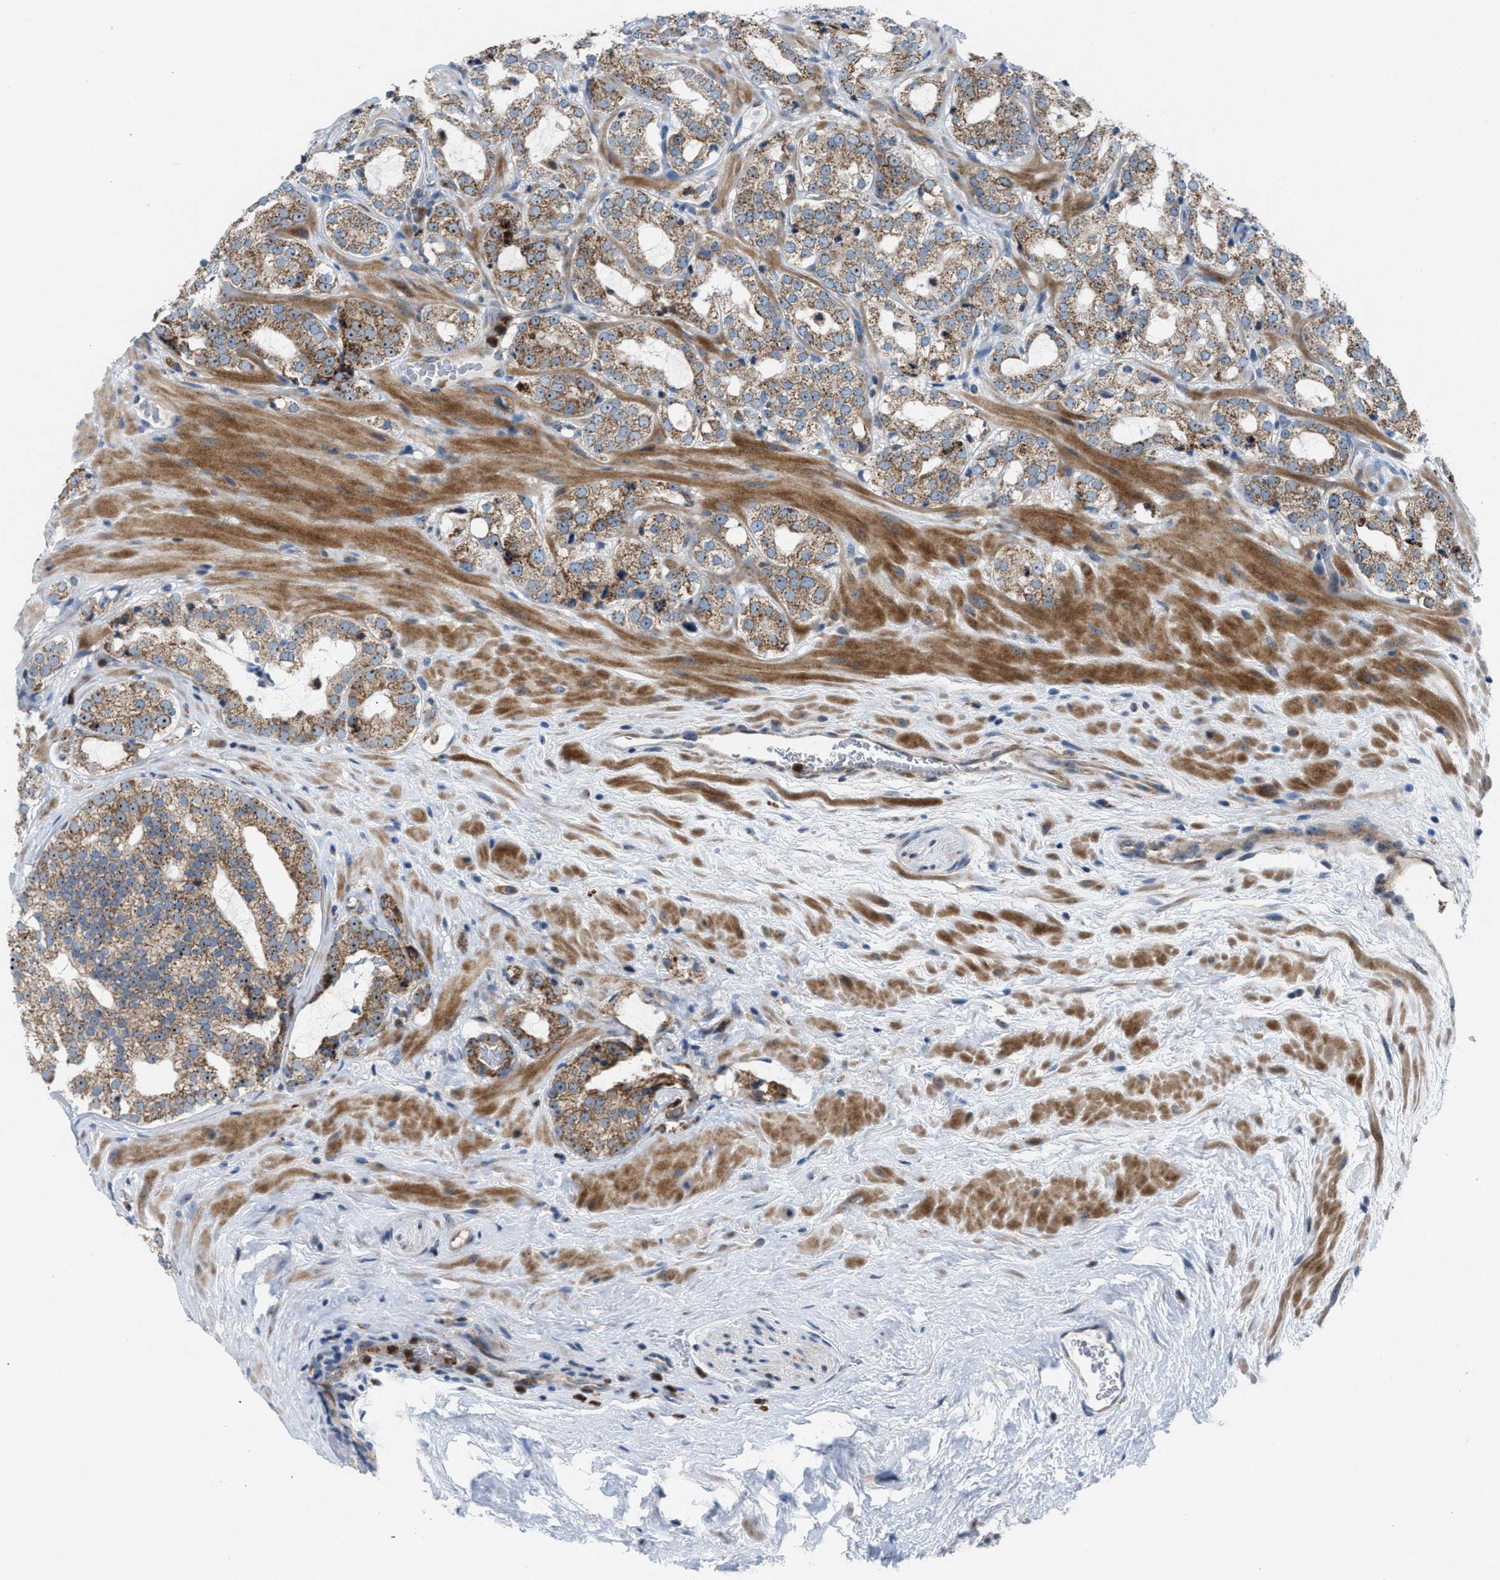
{"staining": {"intensity": "moderate", "quantity": ">75%", "location": "cytoplasmic/membranous,nuclear"}, "tissue": "prostate cancer", "cell_type": "Tumor cells", "image_type": "cancer", "snomed": [{"axis": "morphology", "description": "Adenocarcinoma, High grade"}, {"axis": "topography", "description": "Prostate"}], "caption": "Brown immunohistochemical staining in prostate adenocarcinoma (high-grade) reveals moderate cytoplasmic/membranous and nuclear expression in approximately >75% of tumor cells.", "gene": "TPH1", "patient": {"sex": "male", "age": 64}}